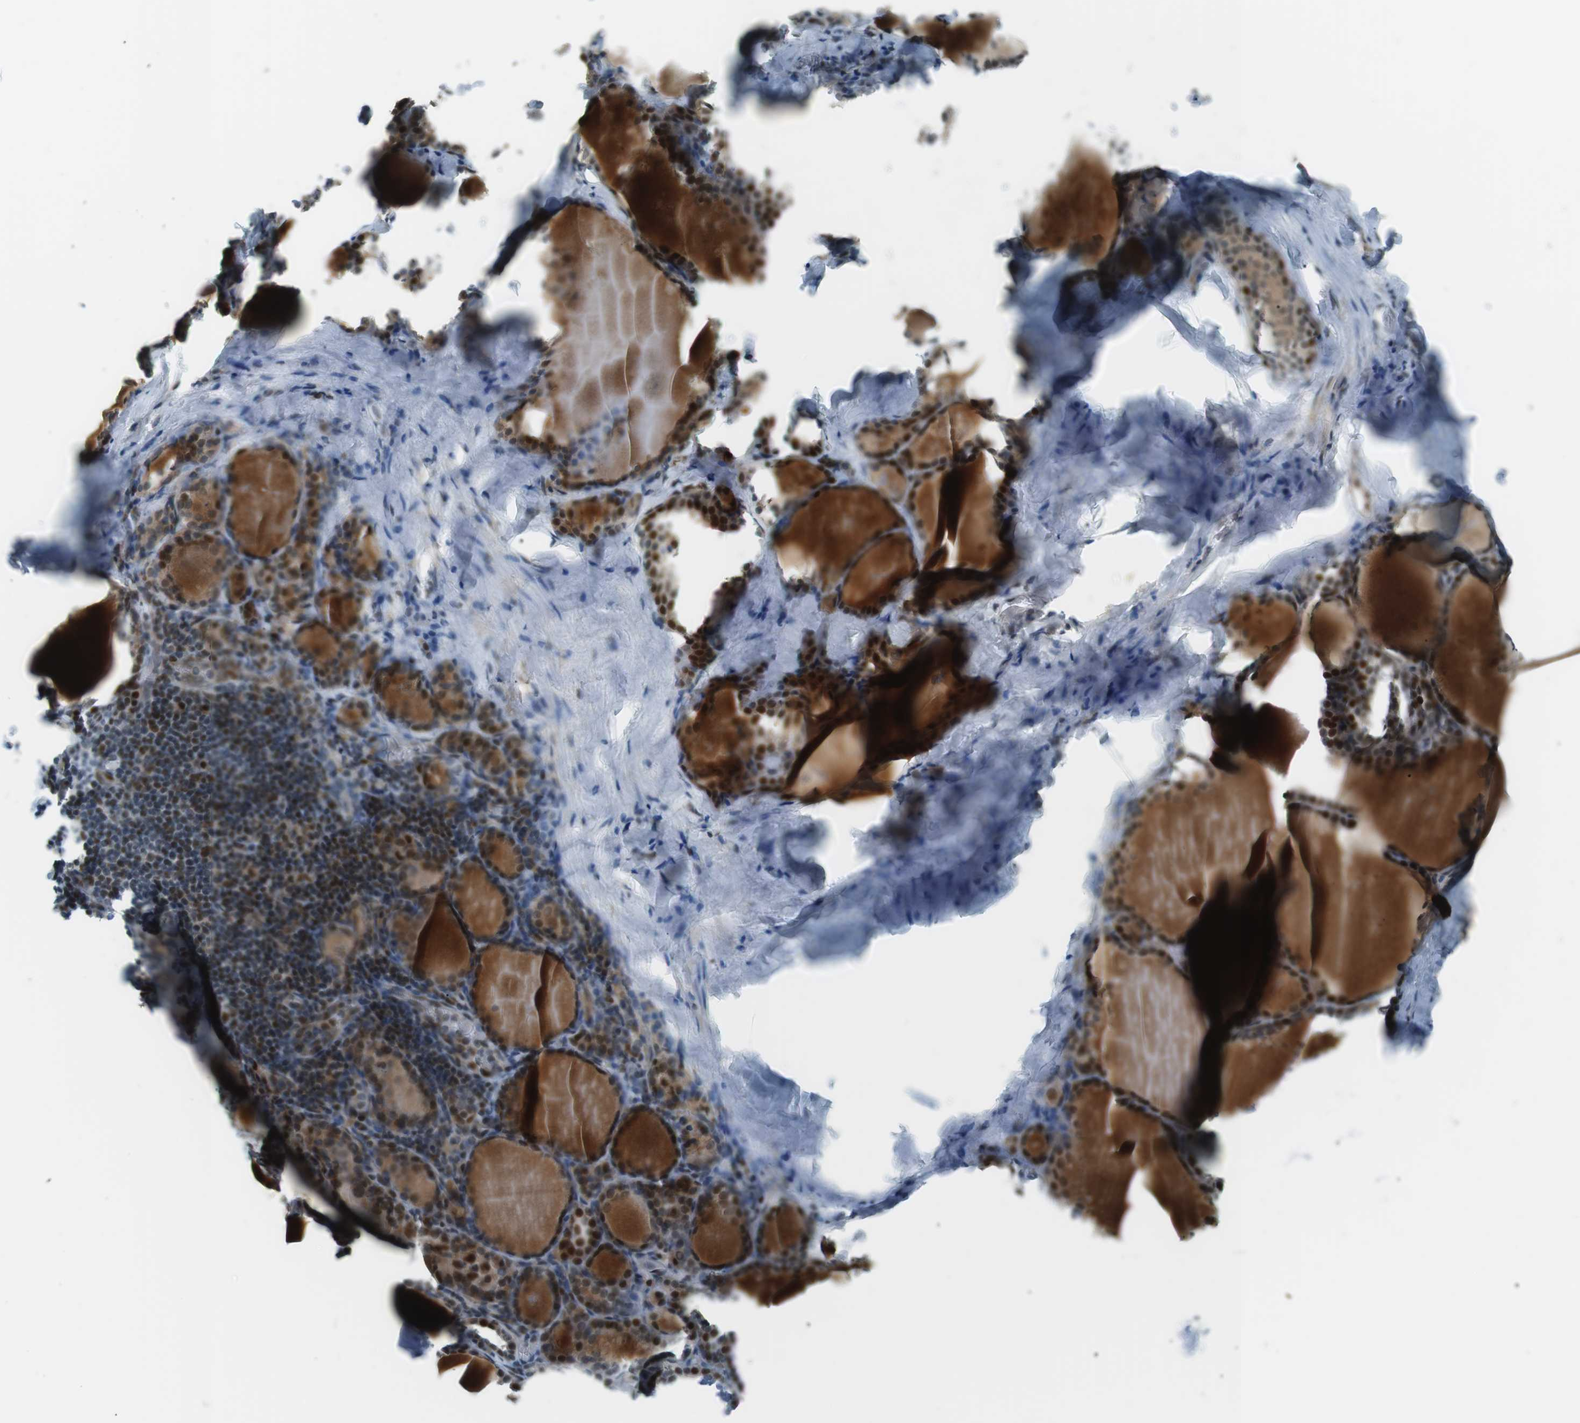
{"staining": {"intensity": "strong", "quantity": ">75%", "location": "cytoplasmic/membranous,nuclear"}, "tissue": "thyroid gland", "cell_type": "Glandular cells", "image_type": "normal", "snomed": [{"axis": "morphology", "description": "Normal tissue, NOS"}, {"axis": "topography", "description": "Thyroid gland"}], "caption": "Immunohistochemistry (IHC) staining of normal thyroid gland, which exhibits high levels of strong cytoplasmic/membranous,nuclear positivity in about >75% of glandular cells indicating strong cytoplasmic/membranous,nuclear protein expression. The staining was performed using DAB (brown) for protein detection and nuclei were counterstained in hematoxylin (blue).", "gene": "PJA1", "patient": {"sex": "male", "age": 56}}